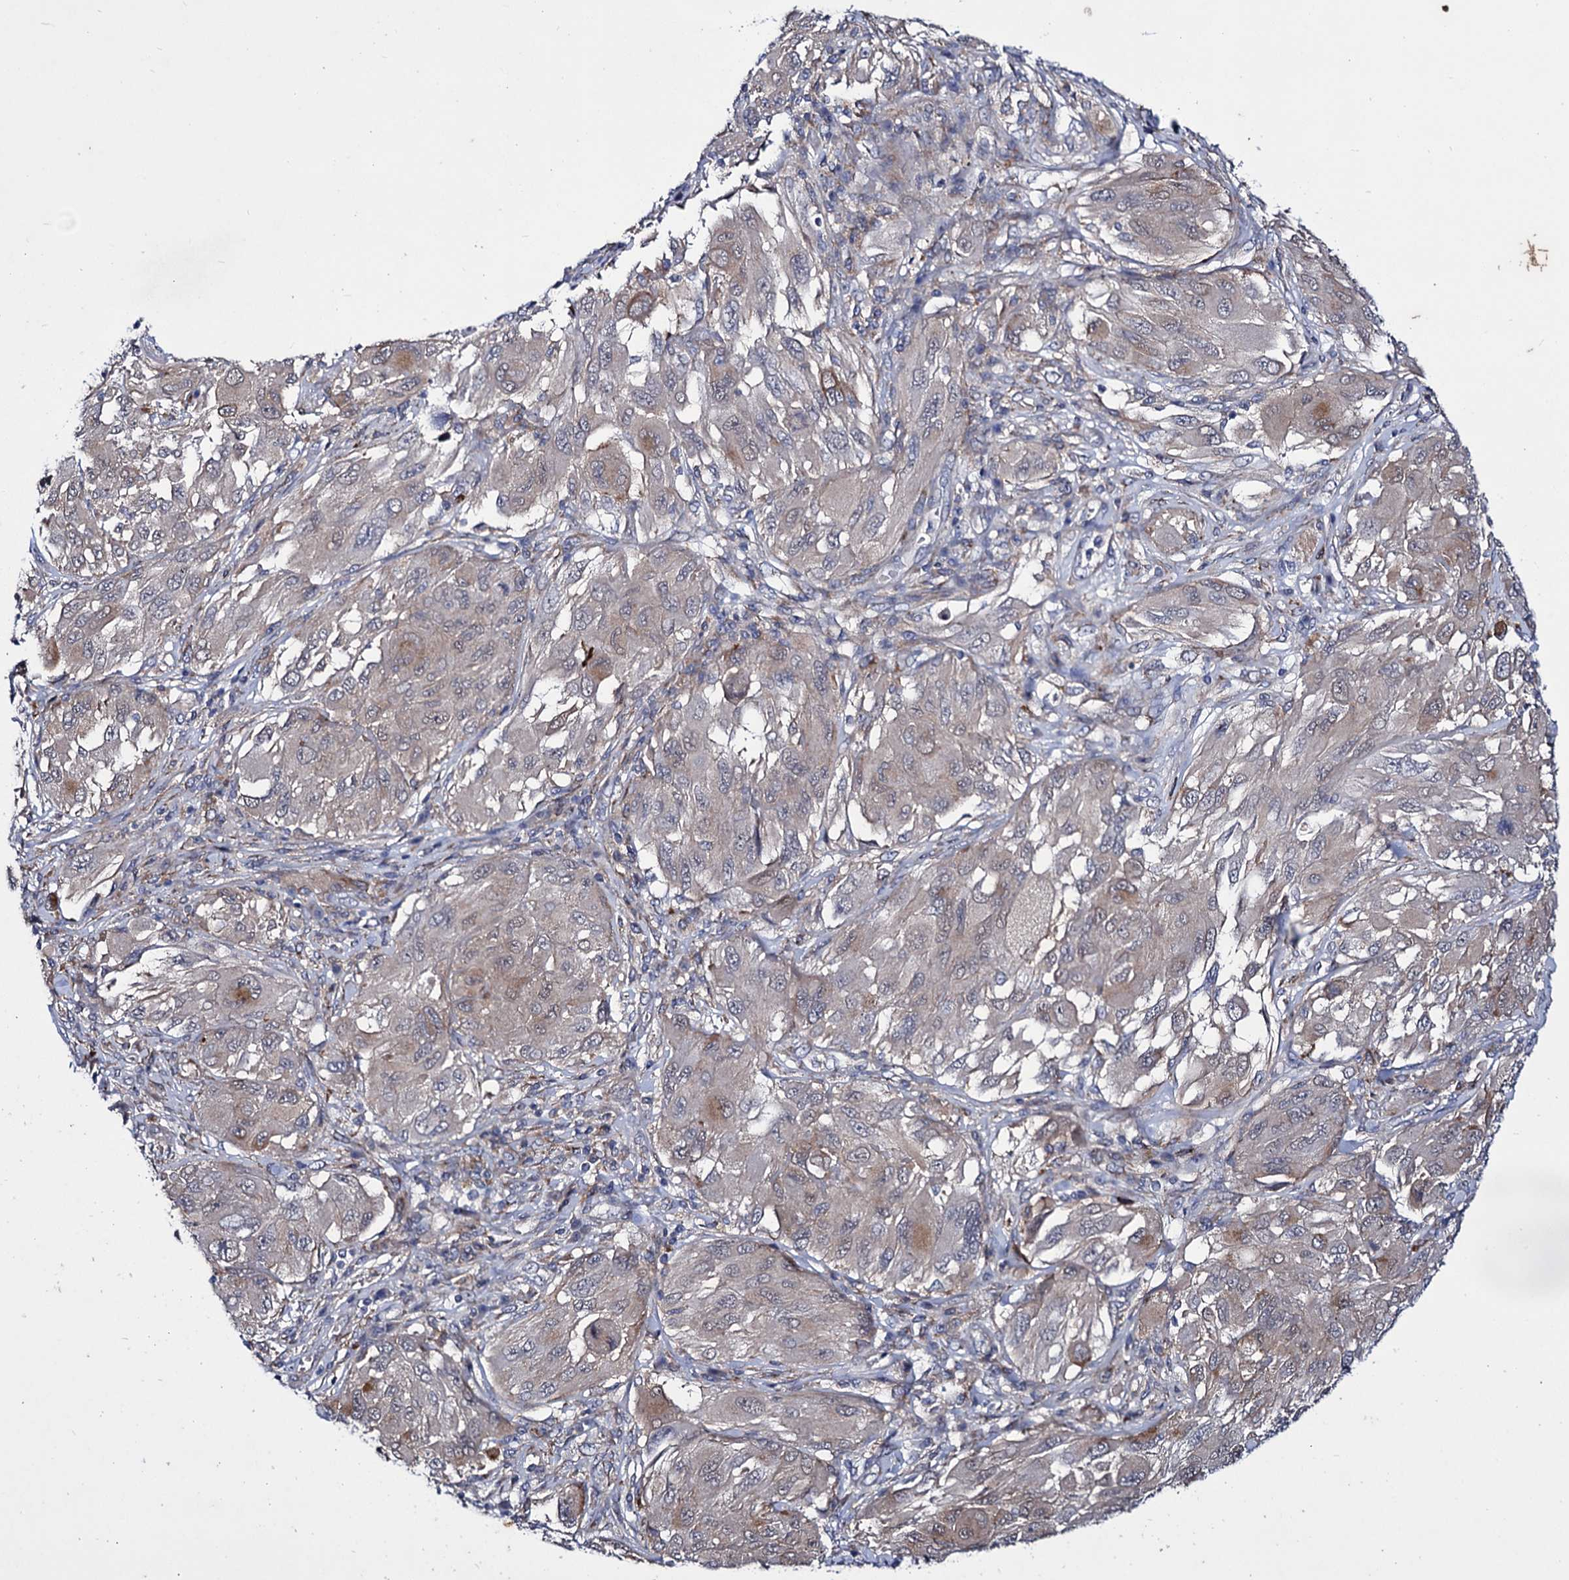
{"staining": {"intensity": "weak", "quantity": "25%-75%", "location": "cytoplasmic/membranous"}, "tissue": "melanoma", "cell_type": "Tumor cells", "image_type": "cancer", "snomed": [{"axis": "morphology", "description": "Malignant melanoma, NOS"}, {"axis": "topography", "description": "Skin"}], "caption": "High-magnification brightfield microscopy of melanoma stained with DAB (3,3'-diaminobenzidine) (brown) and counterstained with hematoxylin (blue). tumor cells exhibit weak cytoplasmic/membranous positivity is appreciated in about25%-75% of cells.", "gene": "AXL", "patient": {"sex": "female", "age": 91}}